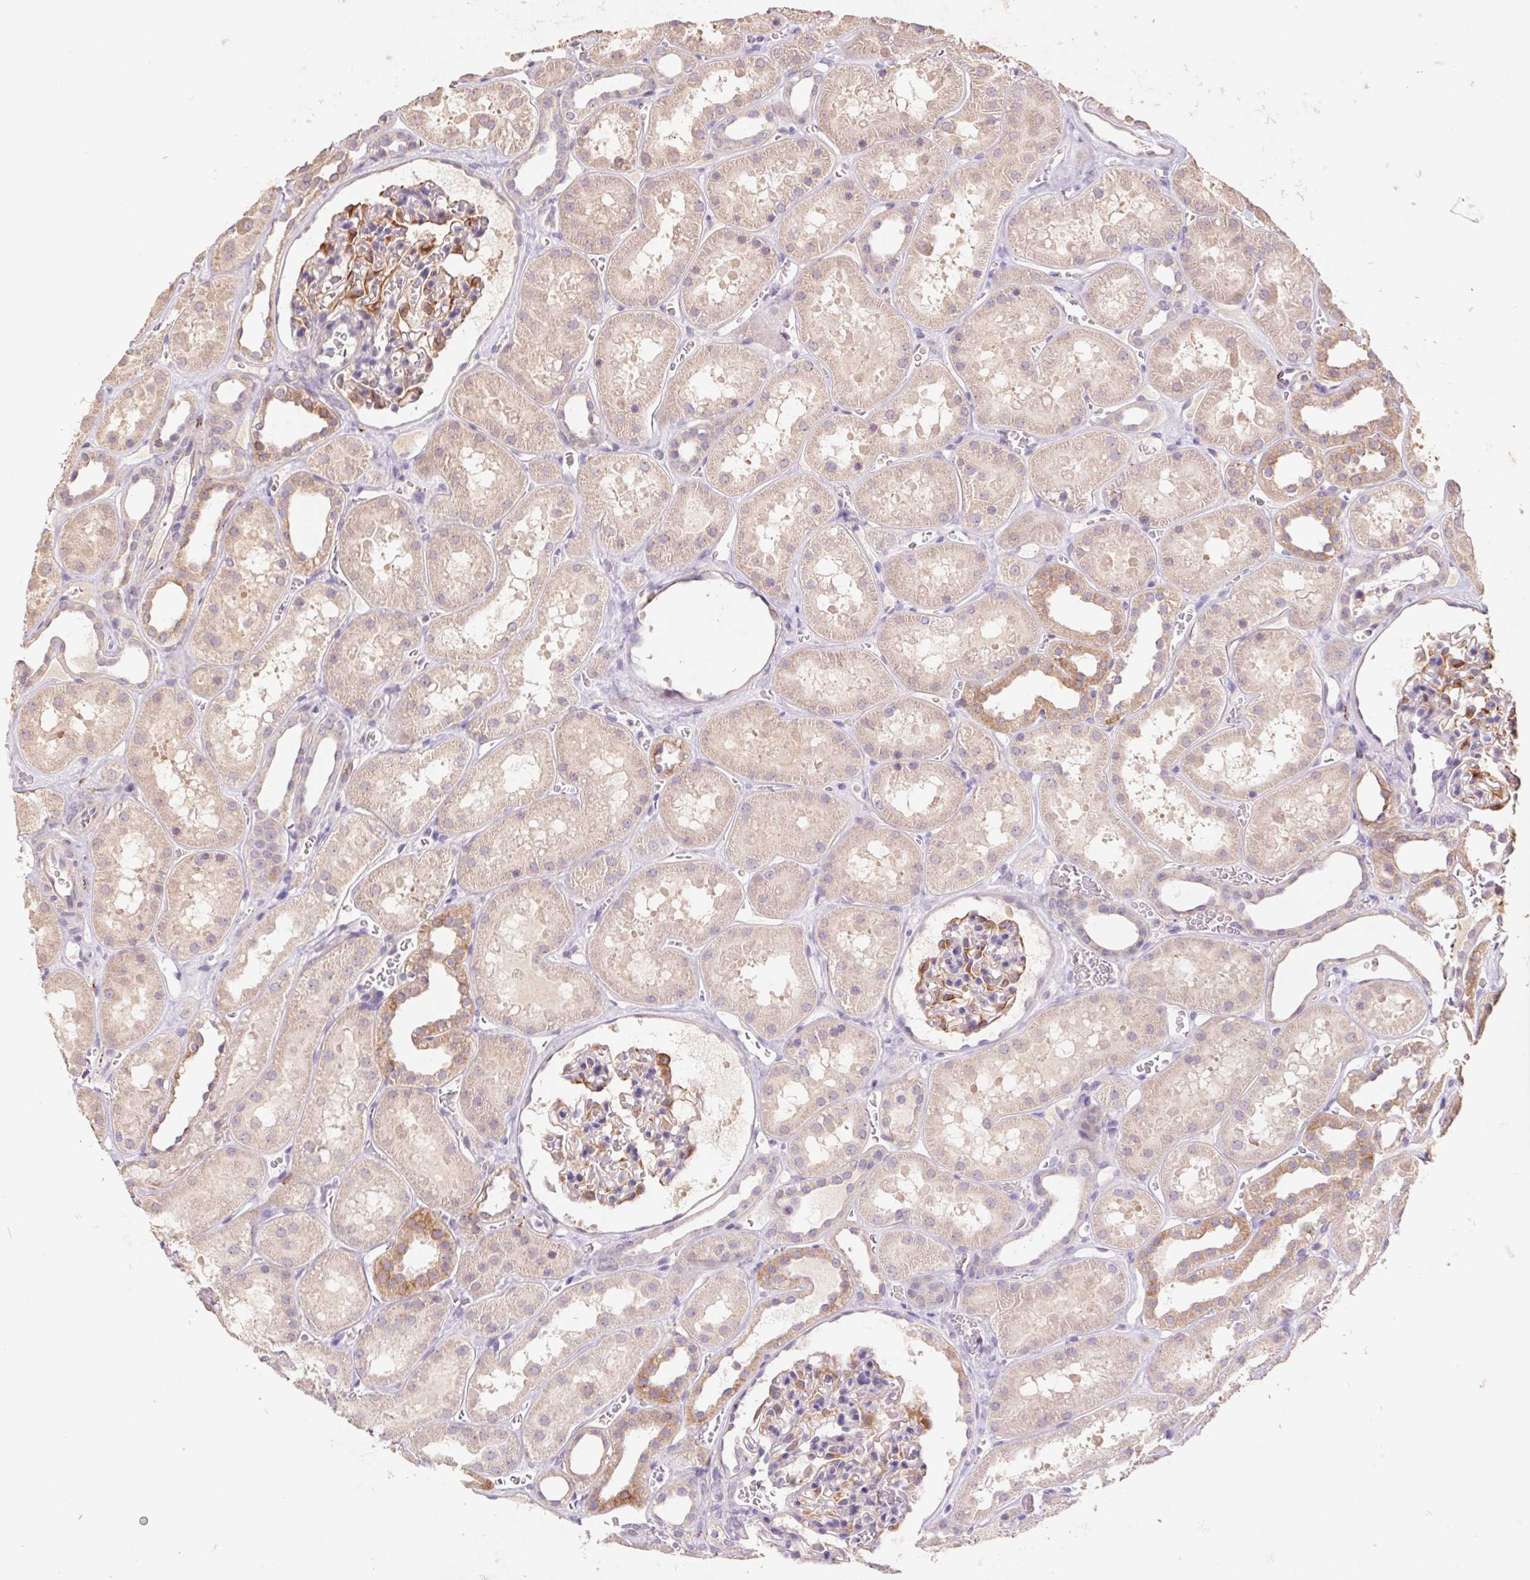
{"staining": {"intensity": "moderate", "quantity": "<25%", "location": "cytoplasmic/membranous"}, "tissue": "kidney", "cell_type": "Cells in glomeruli", "image_type": "normal", "snomed": [{"axis": "morphology", "description": "Normal tissue, NOS"}, {"axis": "topography", "description": "Kidney"}], "caption": "The micrograph shows staining of unremarkable kidney, revealing moderate cytoplasmic/membranous protein expression (brown color) within cells in glomeruli.", "gene": "GRM2", "patient": {"sex": "female", "age": 41}}